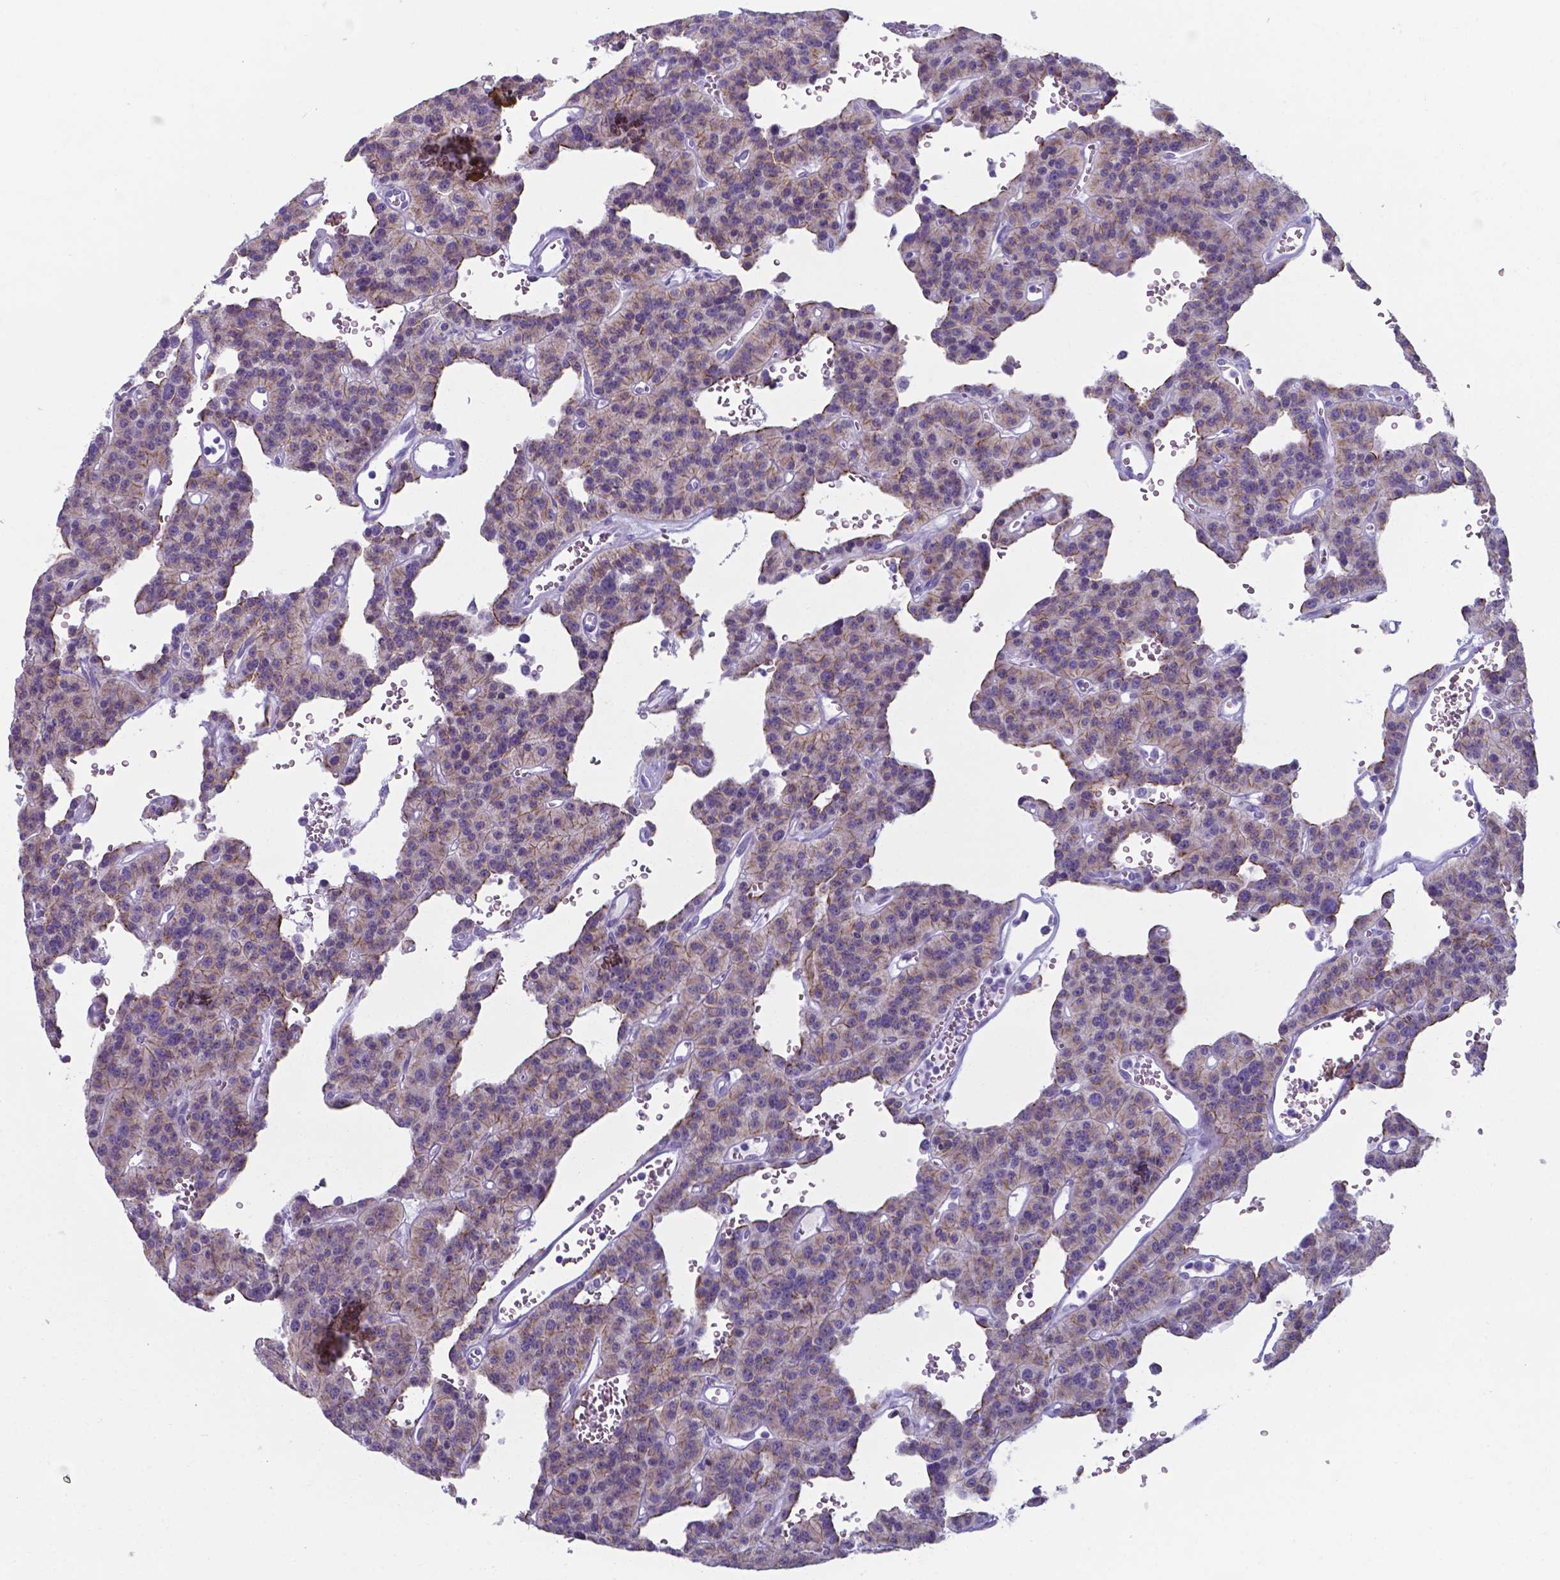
{"staining": {"intensity": "moderate", "quantity": ">75%", "location": "cytoplasmic/membranous"}, "tissue": "carcinoid", "cell_type": "Tumor cells", "image_type": "cancer", "snomed": [{"axis": "morphology", "description": "Carcinoid, malignant, NOS"}, {"axis": "topography", "description": "Lung"}], "caption": "Malignant carcinoid stained with immunohistochemistry demonstrates moderate cytoplasmic/membranous expression in about >75% of tumor cells. (DAB = brown stain, brightfield microscopy at high magnification).", "gene": "AP5B1", "patient": {"sex": "female", "age": 71}}